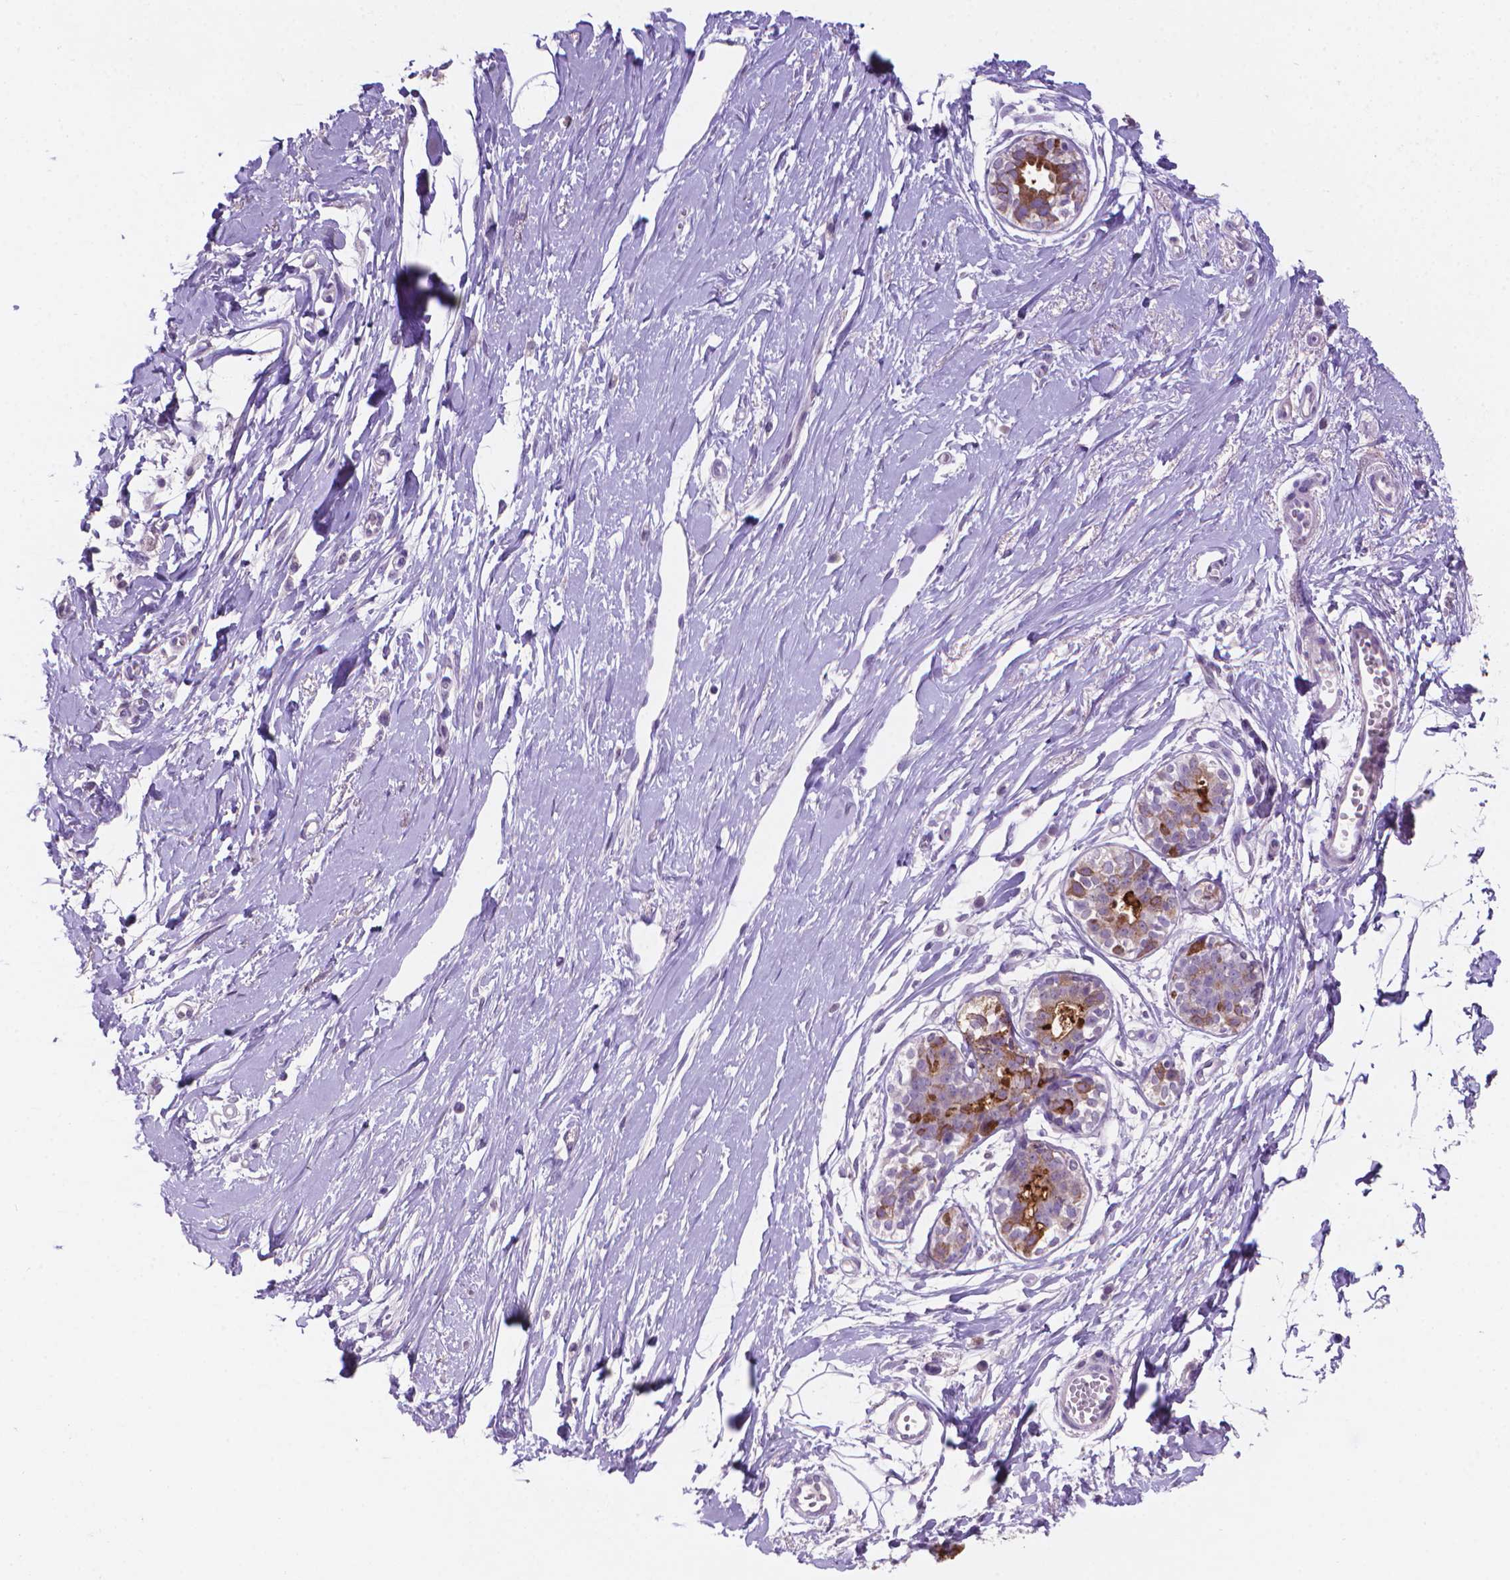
{"staining": {"intensity": "negative", "quantity": "none", "location": "none"}, "tissue": "breast", "cell_type": "Adipocytes", "image_type": "normal", "snomed": [{"axis": "morphology", "description": "Normal tissue, NOS"}, {"axis": "topography", "description": "Breast"}], "caption": "DAB immunohistochemical staining of unremarkable human breast displays no significant expression in adipocytes.", "gene": "MUC1", "patient": {"sex": "female", "age": 49}}